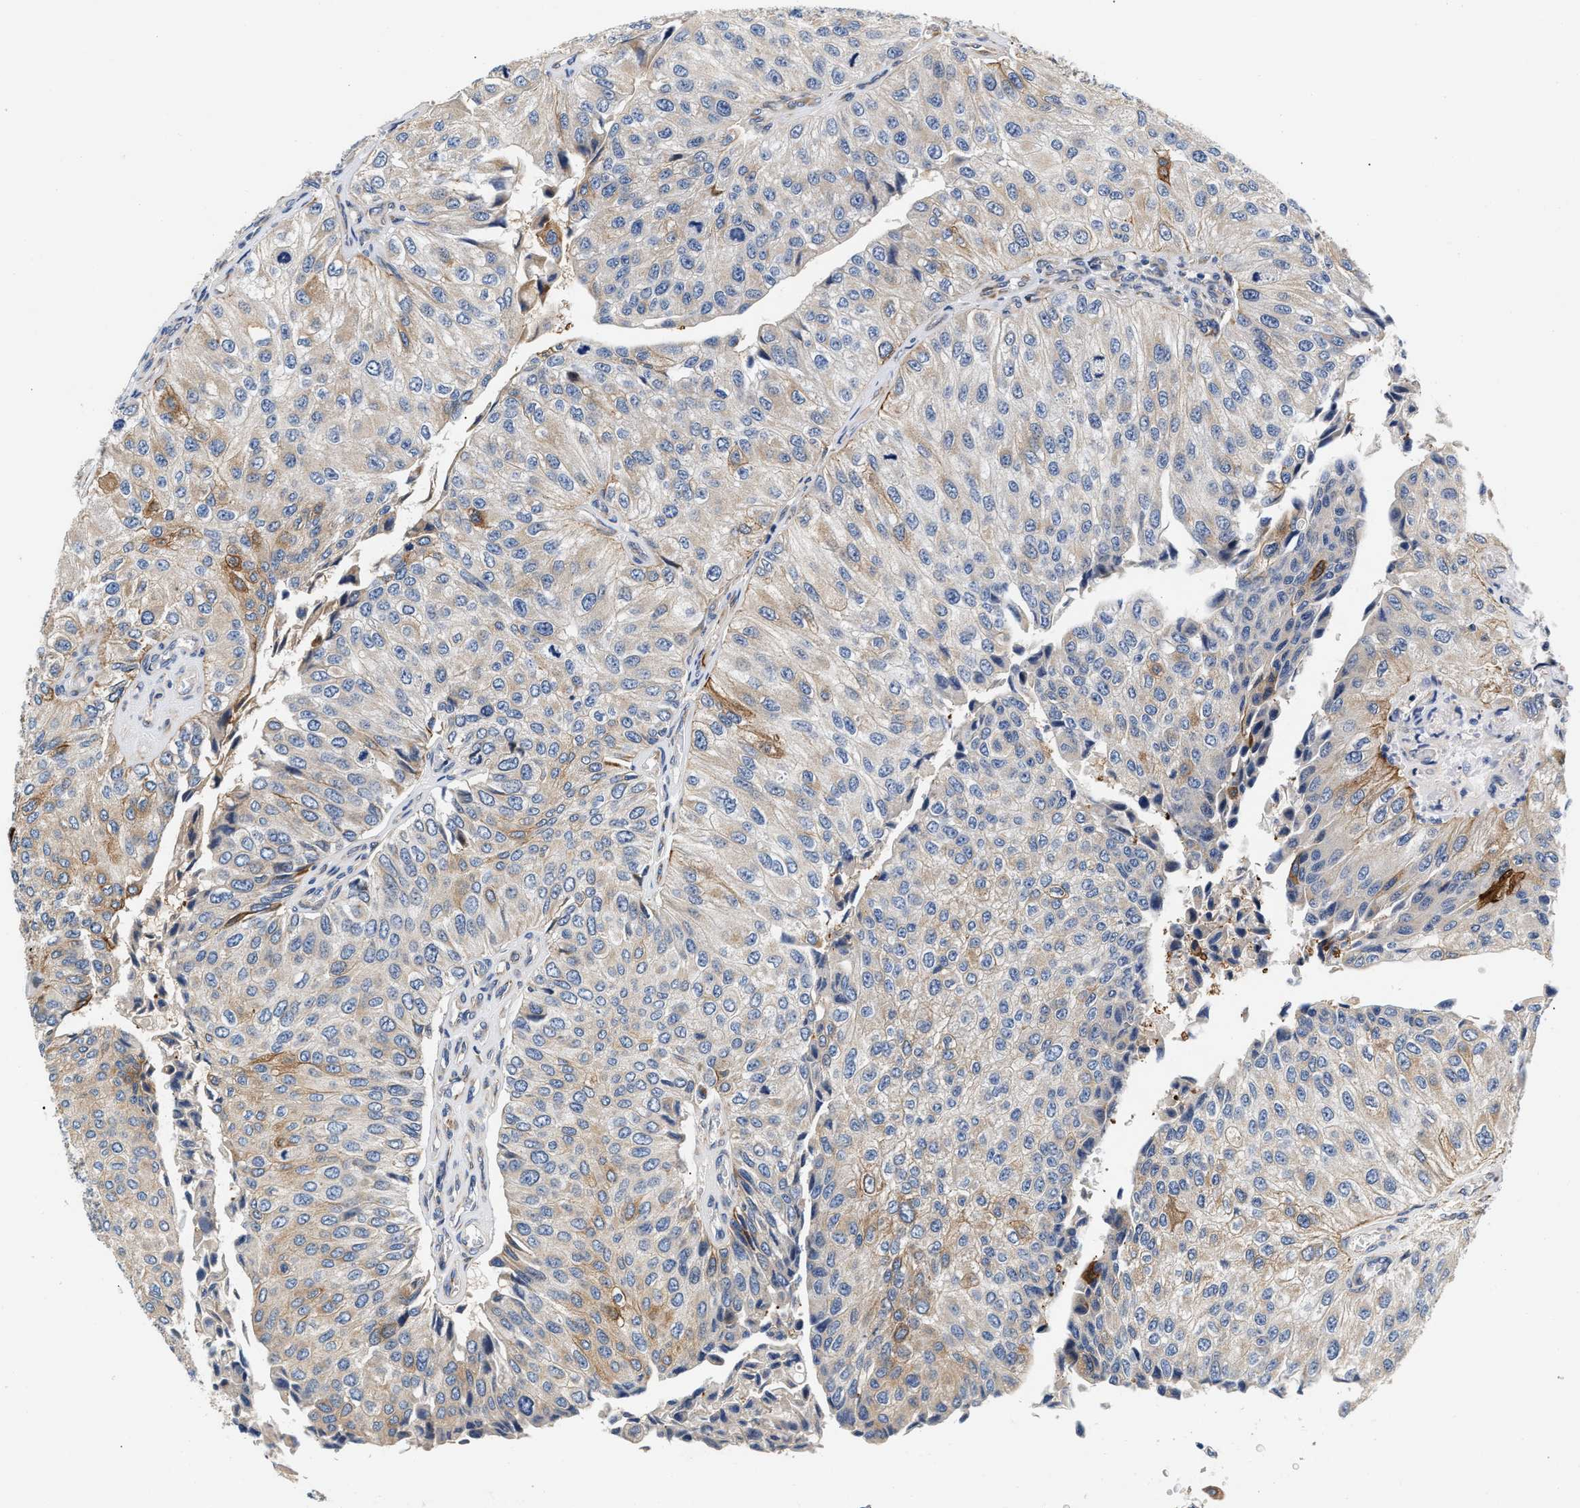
{"staining": {"intensity": "moderate", "quantity": "<25%", "location": "cytoplasmic/membranous"}, "tissue": "urothelial cancer", "cell_type": "Tumor cells", "image_type": "cancer", "snomed": [{"axis": "morphology", "description": "Urothelial carcinoma, High grade"}, {"axis": "topography", "description": "Kidney"}, {"axis": "topography", "description": "Urinary bladder"}], "caption": "The photomicrograph displays immunohistochemical staining of high-grade urothelial carcinoma. There is moderate cytoplasmic/membranous staining is seen in about <25% of tumor cells. Immunohistochemistry stains the protein in brown and the nuclei are stained blue.", "gene": "IFT74", "patient": {"sex": "male", "age": 77}}